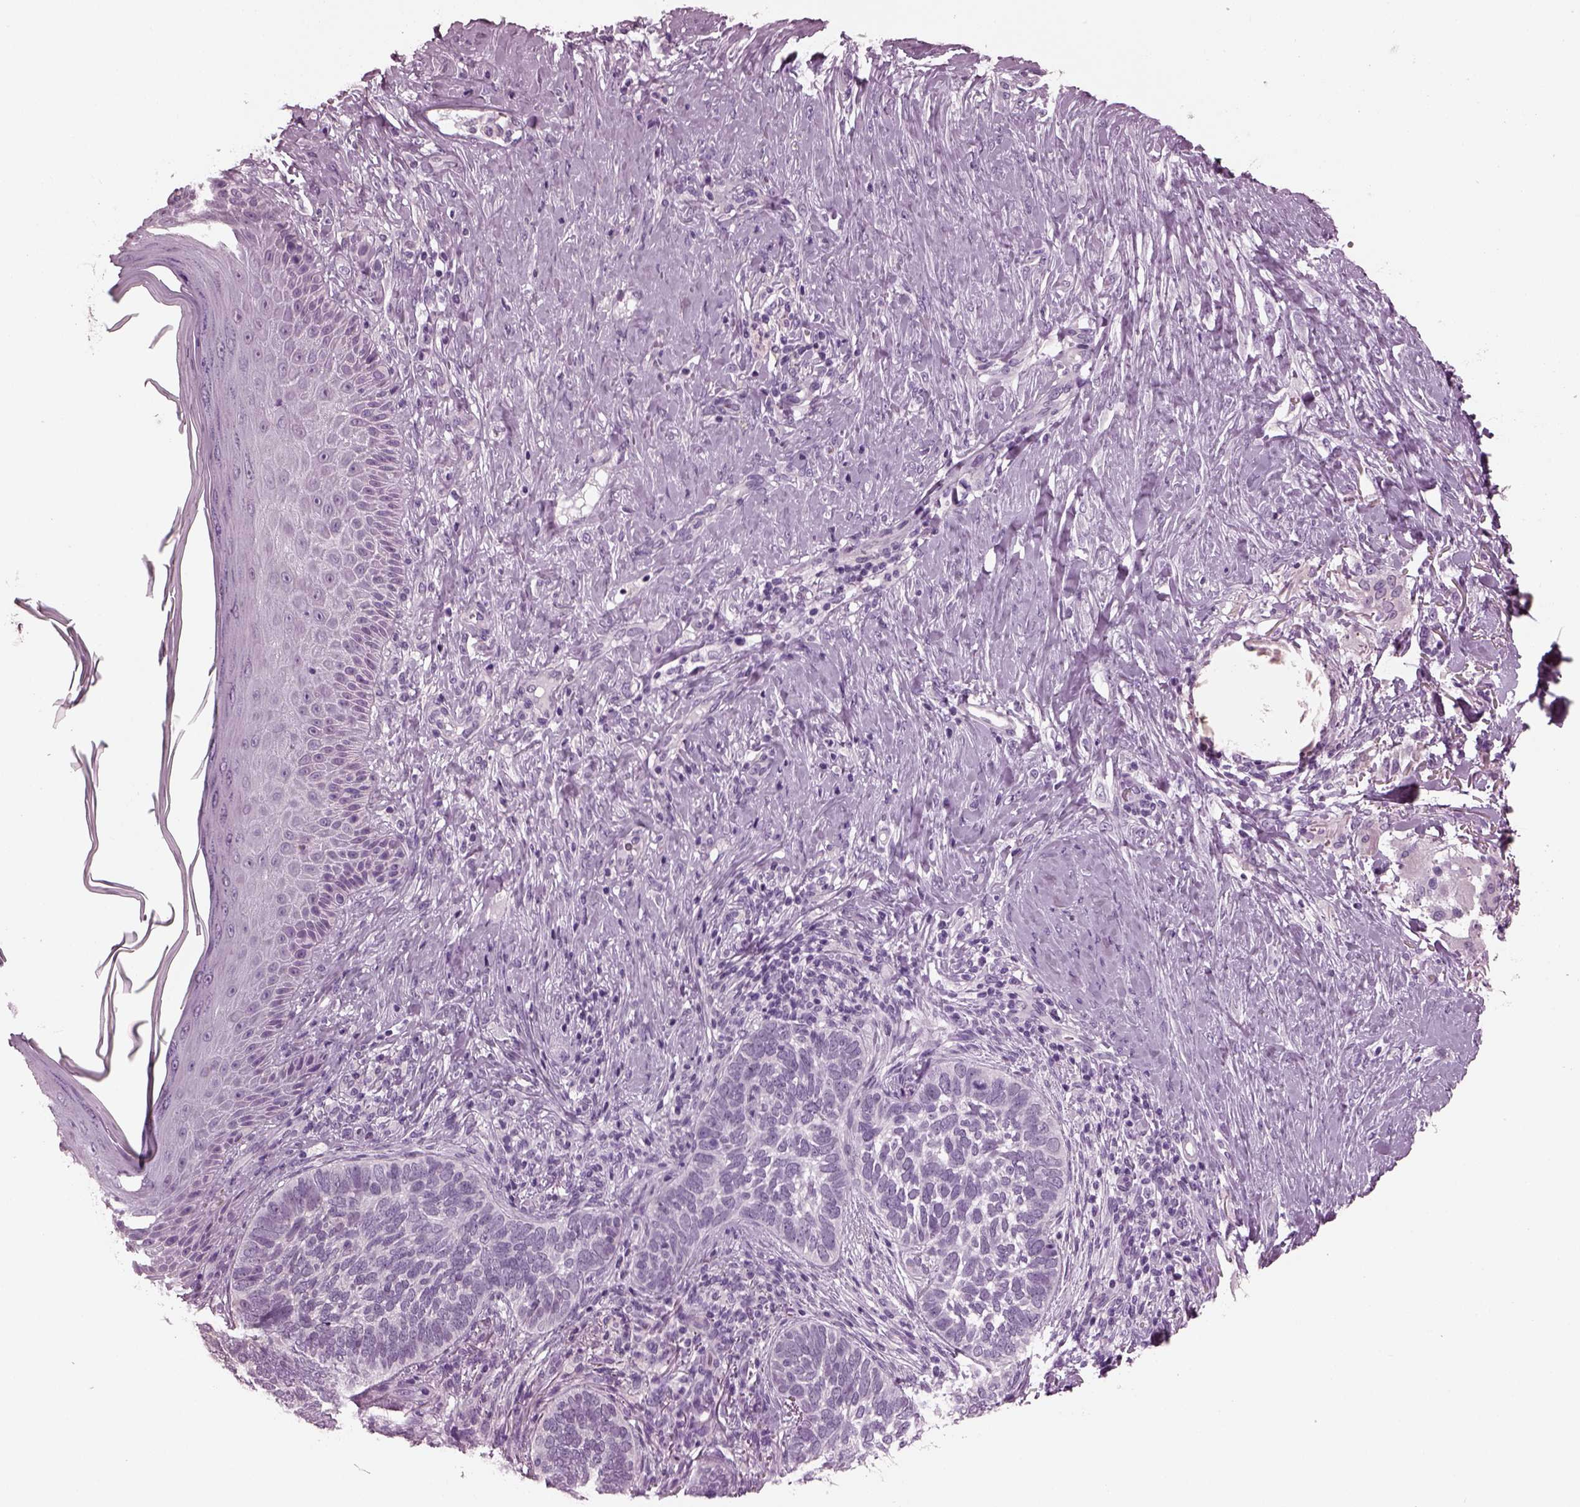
{"staining": {"intensity": "negative", "quantity": "none", "location": "none"}, "tissue": "skin cancer", "cell_type": "Tumor cells", "image_type": "cancer", "snomed": [{"axis": "morphology", "description": "Normal tissue, NOS"}, {"axis": "morphology", "description": "Basal cell carcinoma"}, {"axis": "topography", "description": "Skin"}], "caption": "High magnification brightfield microscopy of skin basal cell carcinoma stained with DAB (3,3'-diaminobenzidine) (brown) and counterstained with hematoxylin (blue): tumor cells show no significant positivity.", "gene": "SLC6A17", "patient": {"sex": "male", "age": 46}}